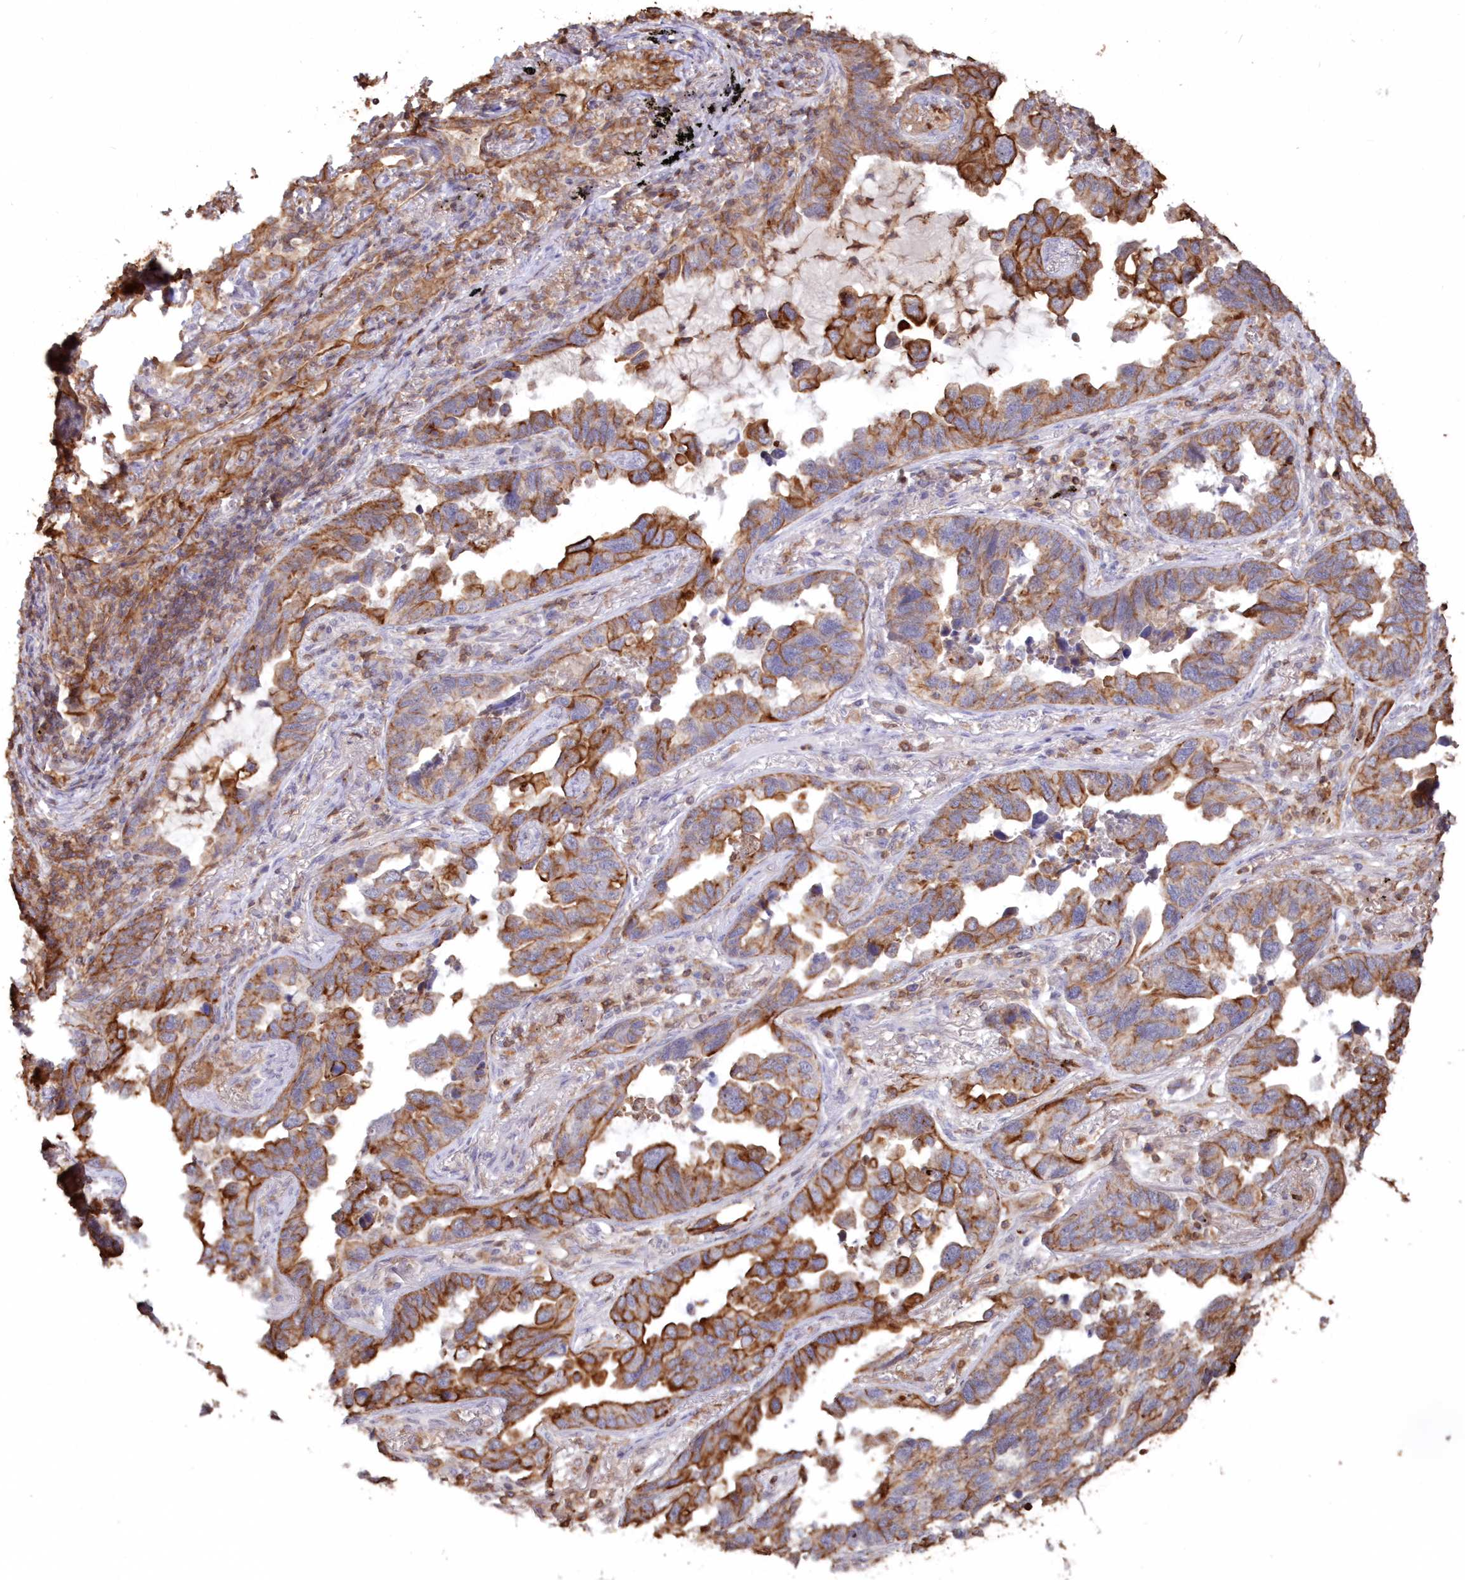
{"staining": {"intensity": "moderate", "quantity": ">75%", "location": "cytoplasmic/membranous"}, "tissue": "lung cancer", "cell_type": "Tumor cells", "image_type": "cancer", "snomed": [{"axis": "morphology", "description": "Adenocarcinoma, NOS"}, {"axis": "topography", "description": "Lung"}], "caption": "Protein expression by immunohistochemistry (IHC) shows moderate cytoplasmic/membranous staining in approximately >75% of tumor cells in lung cancer. (Brightfield microscopy of DAB IHC at high magnification).", "gene": "SNED1", "patient": {"sex": "male", "age": 67}}